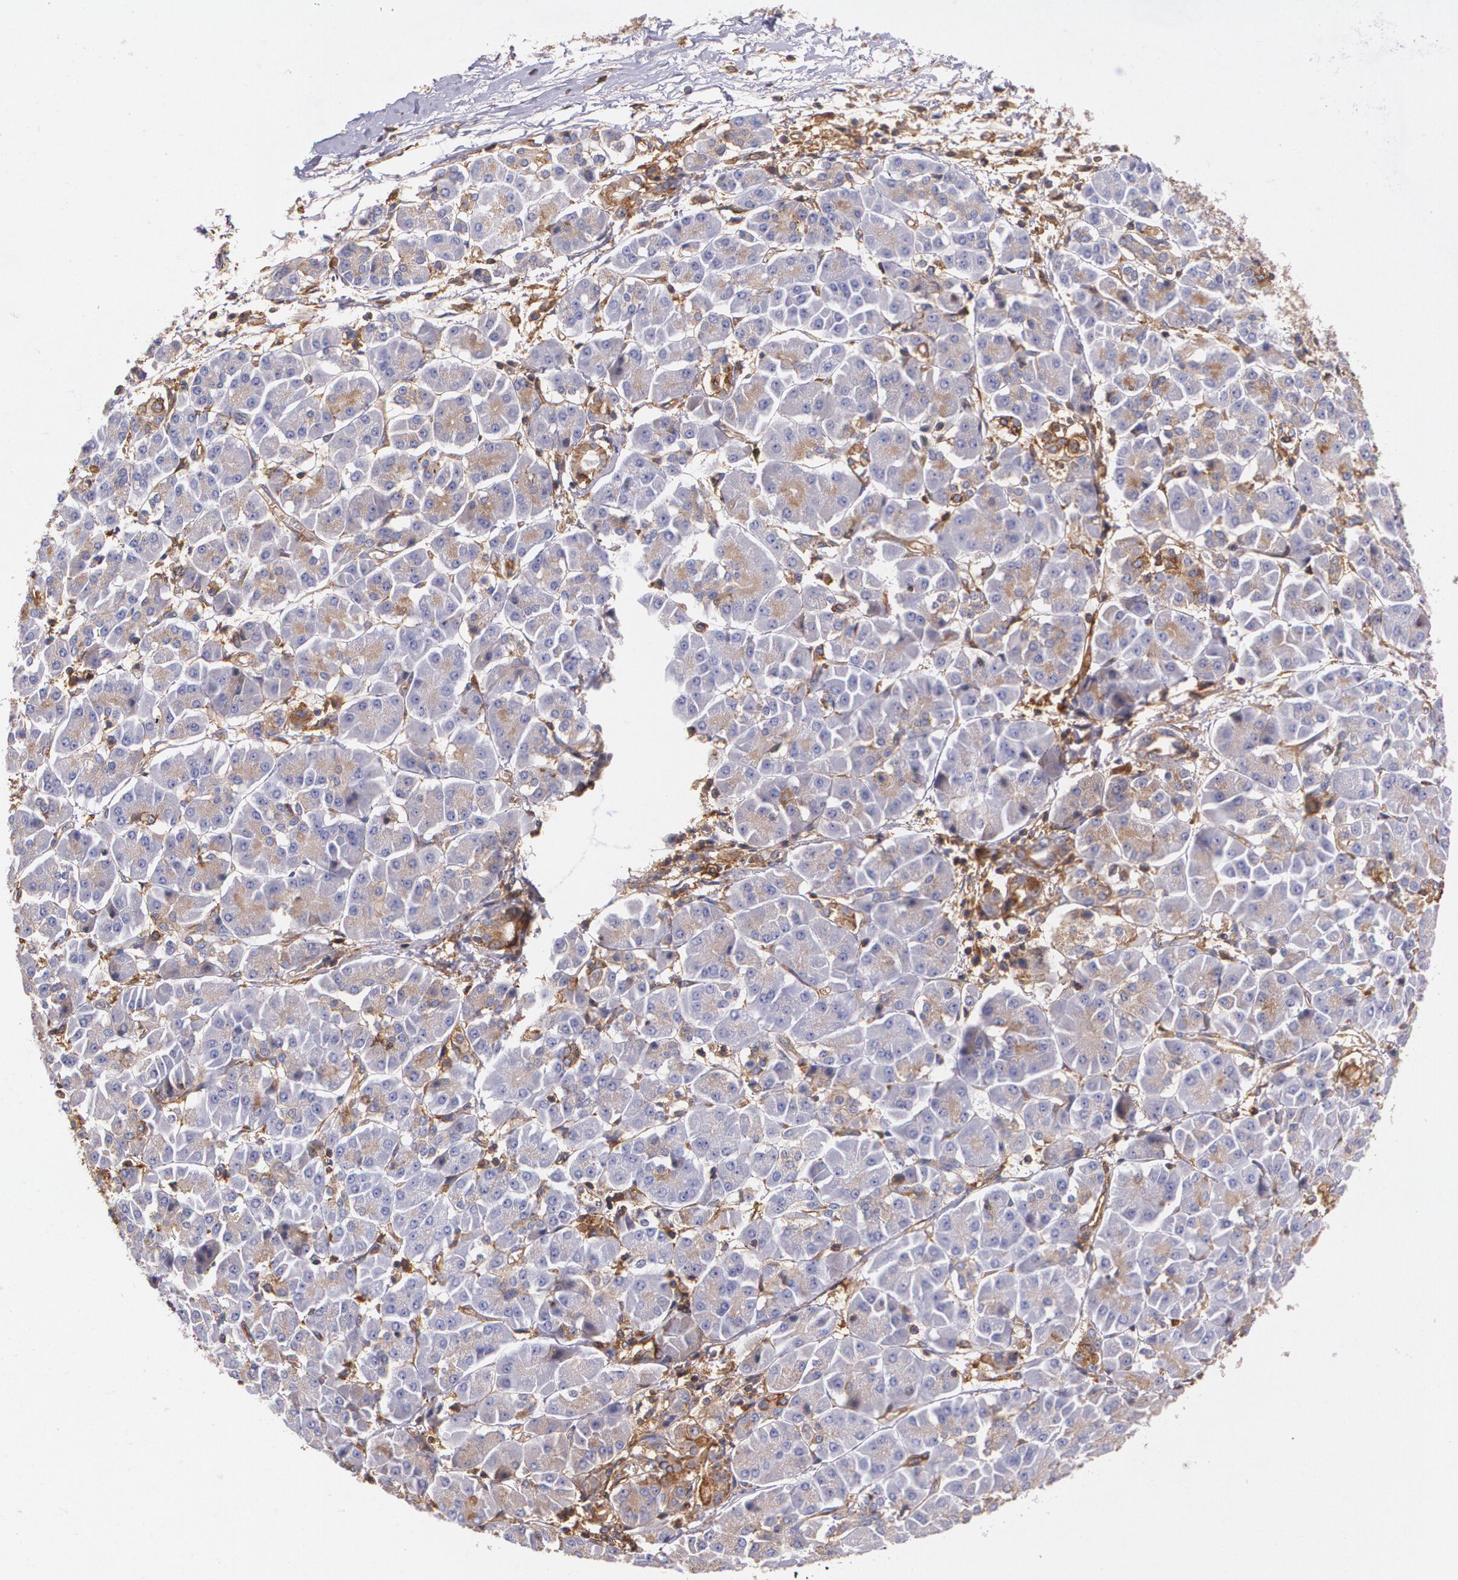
{"staining": {"intensity": "moderate", "quantity": ">75%", "location": "cytoplasmic/membranous"}, "tissue": "pancreatic cancer", "cell_type": "Tumor cells", "image_type": "cancer", "snomed": [{"axis": "morphology", "description": "Adenocarcinoma, NOS"}, {"axis": "topography", "description": "Pancreas"}], "caption": "Pancreatic cancer stained for a protein exhibits moderate cytoplasmic/membranous positivity in tumor cells.", "gene": "B2M", "patient": {"sex": "female", "age": 57}}